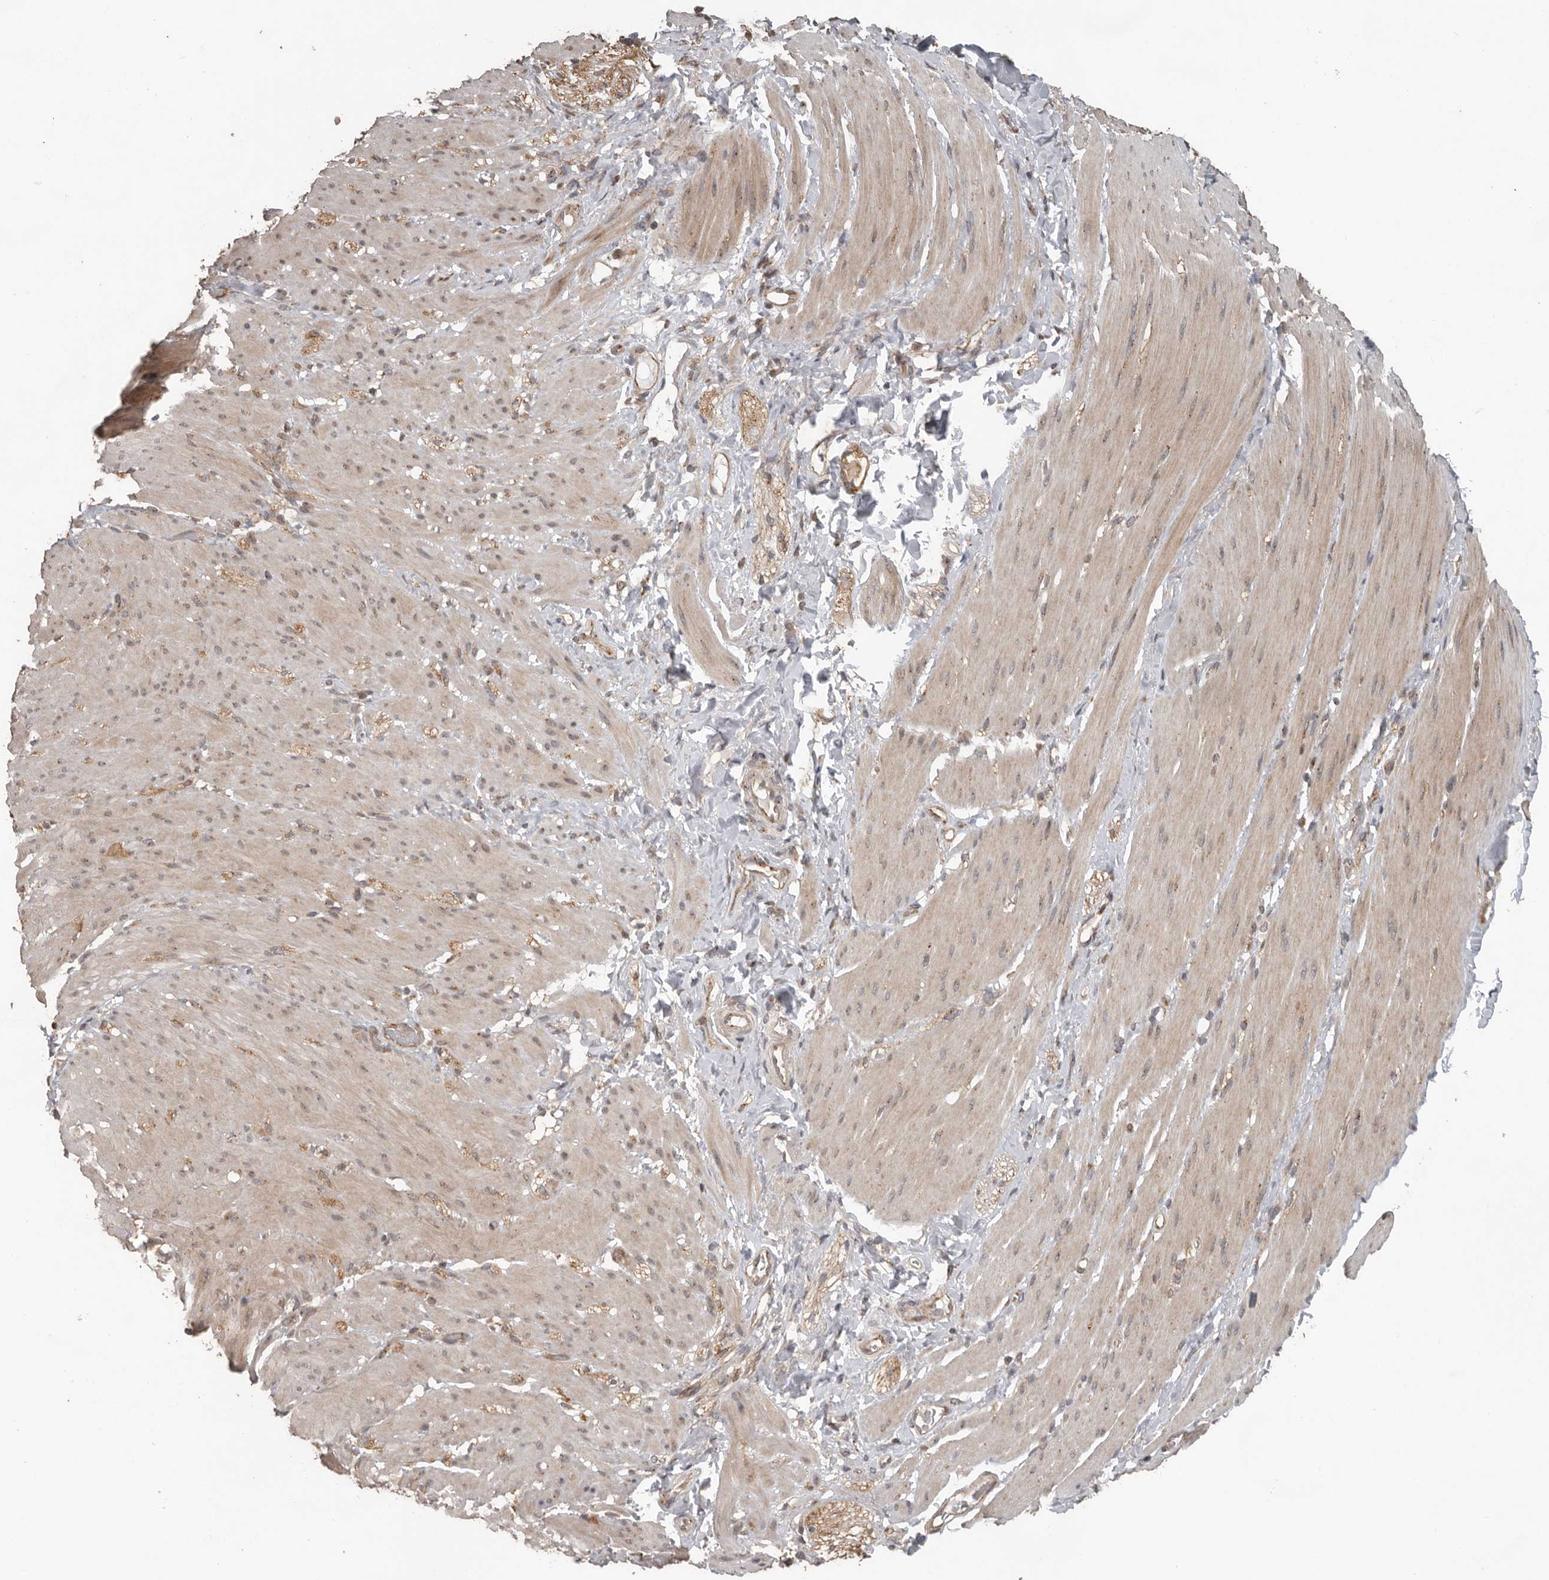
{"staining": {"intensity": "weak", "quantity": "25%-75%", "location": "cytoplasmic/membranous"}, "tissue": "smooth muscle", "cell_type": "Smooth muscle cells", "image_type": "normal", "snomed": [{"axis": "morphology", "description": "Normal tissue, NOS"}, {"axis": "topography", "description": "Smooth muscle"}, {"axis": "topography", "description": "Small intestine"}], "caption": "Protein staining by IHC displays weak cytoplasmic/membranous expression in approximately 25%-75% of smooth muscle cells in benign smooth muscle. The protein of interest is stained brown, and the nuclei are stained in blue (DAB (3,3'-diaminobenzidine) IHC with brightfield microscopy, high magnification).", "gene": "CEP350", "patient": {"sex": "female", "age": 84}}